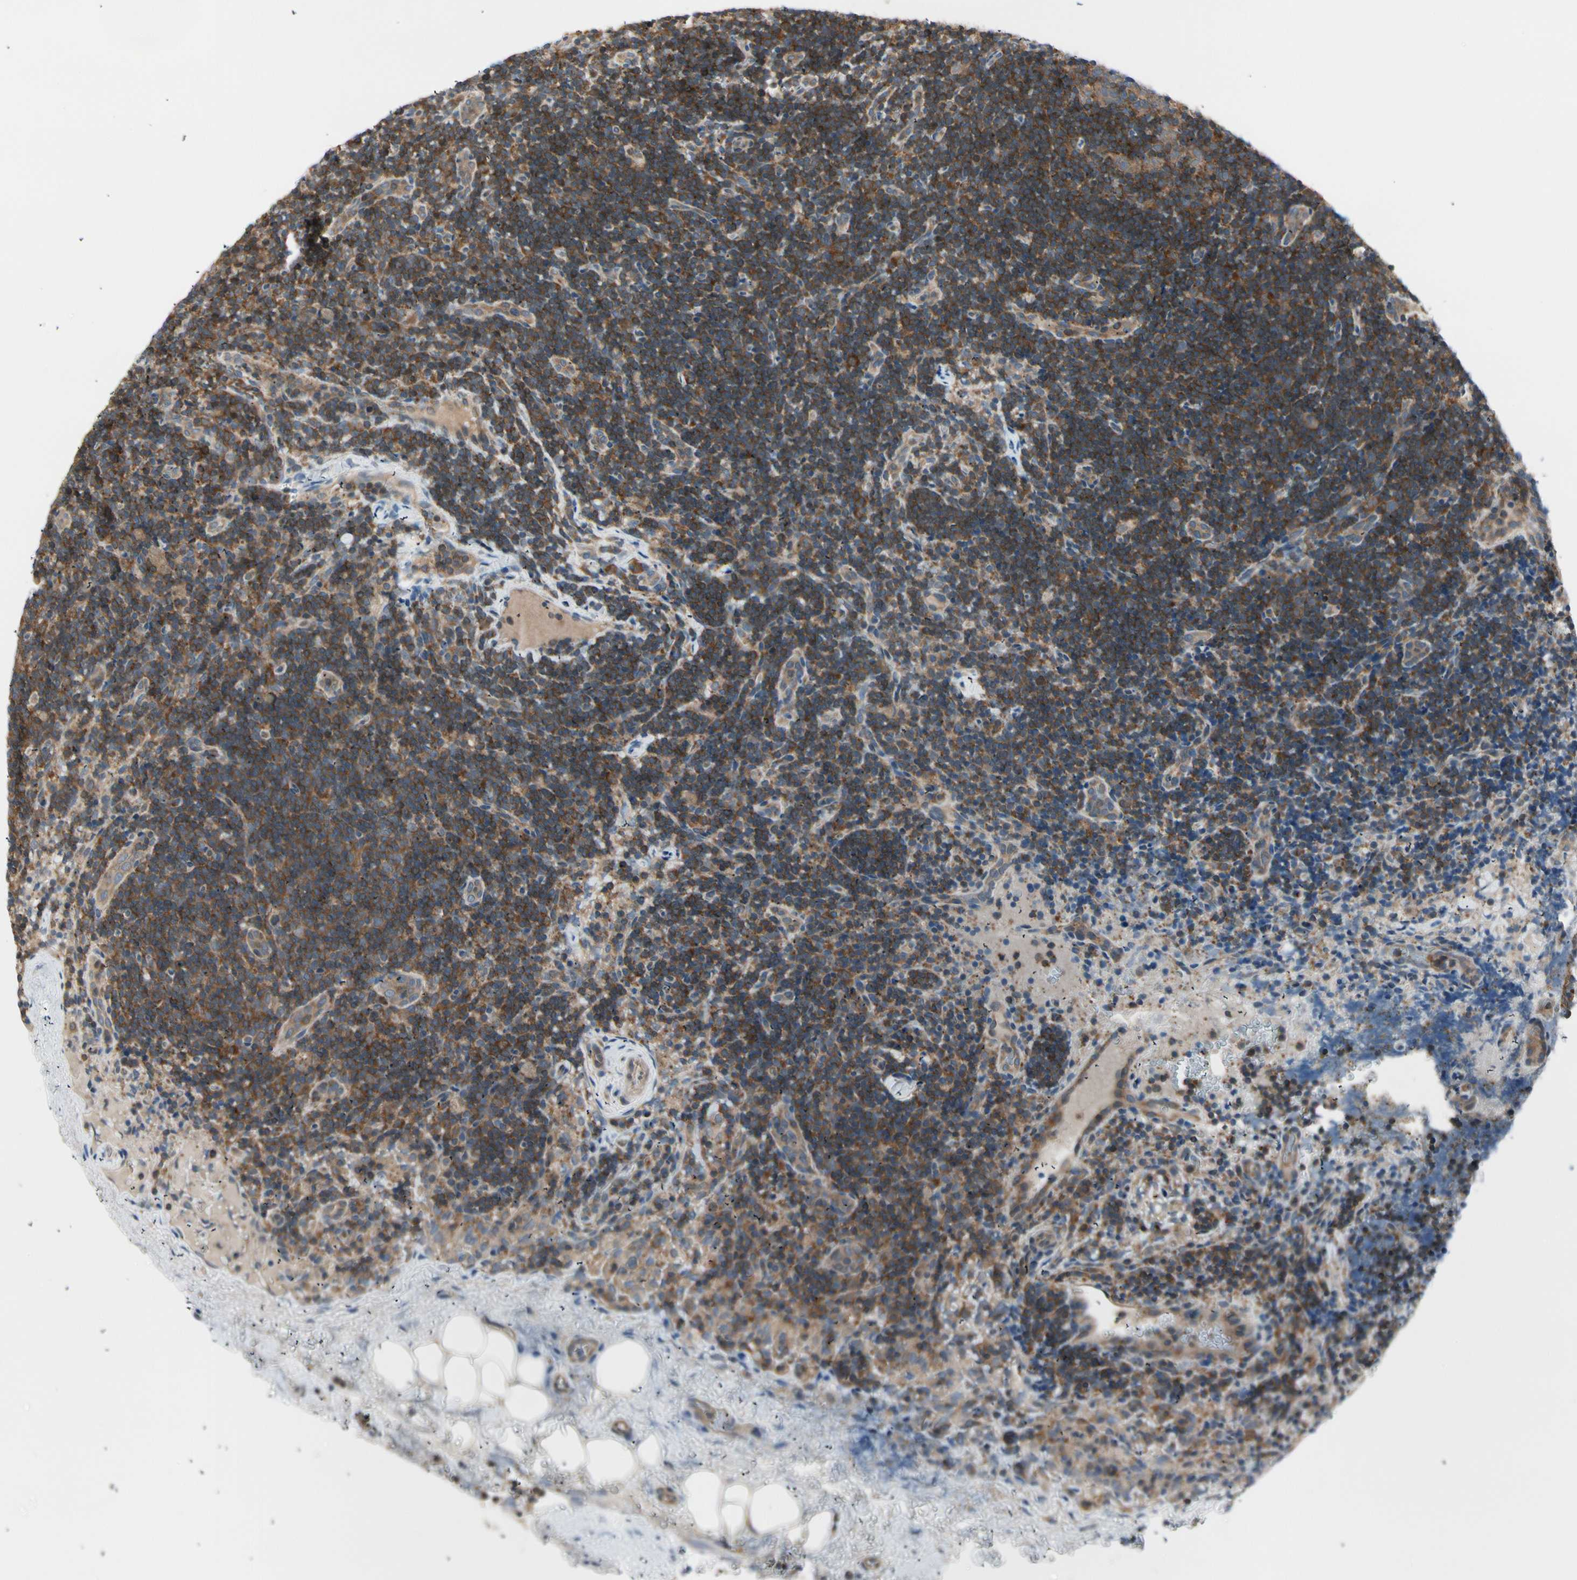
{"staining": {"intensity": "strong", "quantity": ">75%", "location": "cytoplasmic/membranous"}, "tissue": "lymph node", "cell_type": "Germinal center cells", "image_type": "normal", "snomed": [{"axis": "morphology", "description": "Normal tissue, NOS"}, {"axis": "topography", "description": "Lymph node"}], "caption": "The photomicrograph demonstrates immunohistochemical staining of benign lymph node. There is strong cytoplasmic/membranous expression is appreciated in about >75% of germinal center cells.", "gene": "OXSR1", "patient": {"sex": "female", "age": 14}}